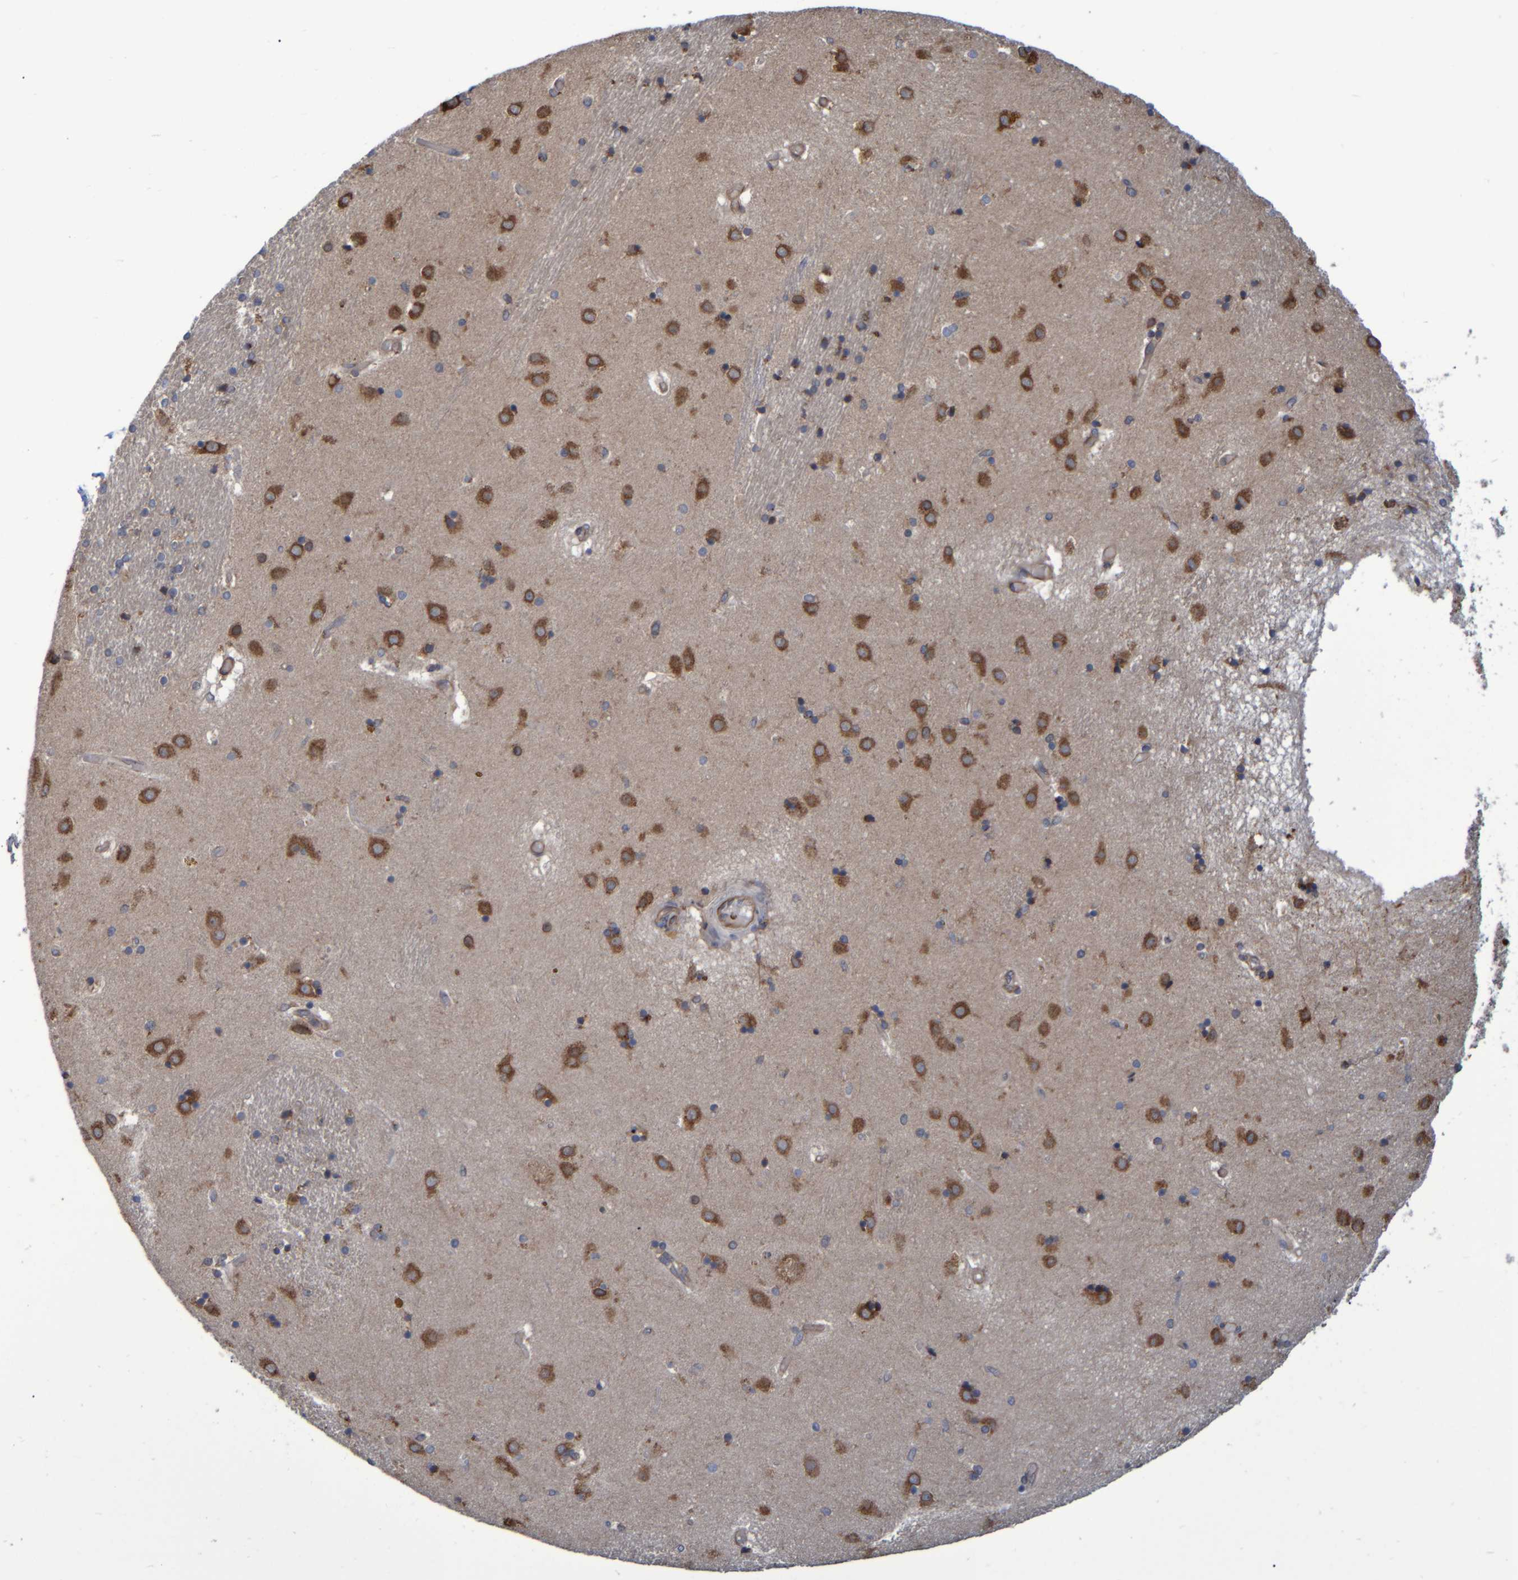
{"staining": {"intensity": "moderate", "quantity": "<25%", "location": "cytoplasmic/membranous"}, "tissue": "caudate", "cell_type": "Glial cells", "image_type": "normal", "snomed": [{"axis": "morphology", "description": "Normal tissue, NOS"}, {"axis": "topography", "description": "Lateral ventricle wall"}], "caption": "About <25% of glial cells in normal caudate display moderate cytoplasmic/membranous protein positivity as visualized by brown immunohistochemical staining.", "gene": "SPAG5", "patient": {"sex": "male", "age": 70}}